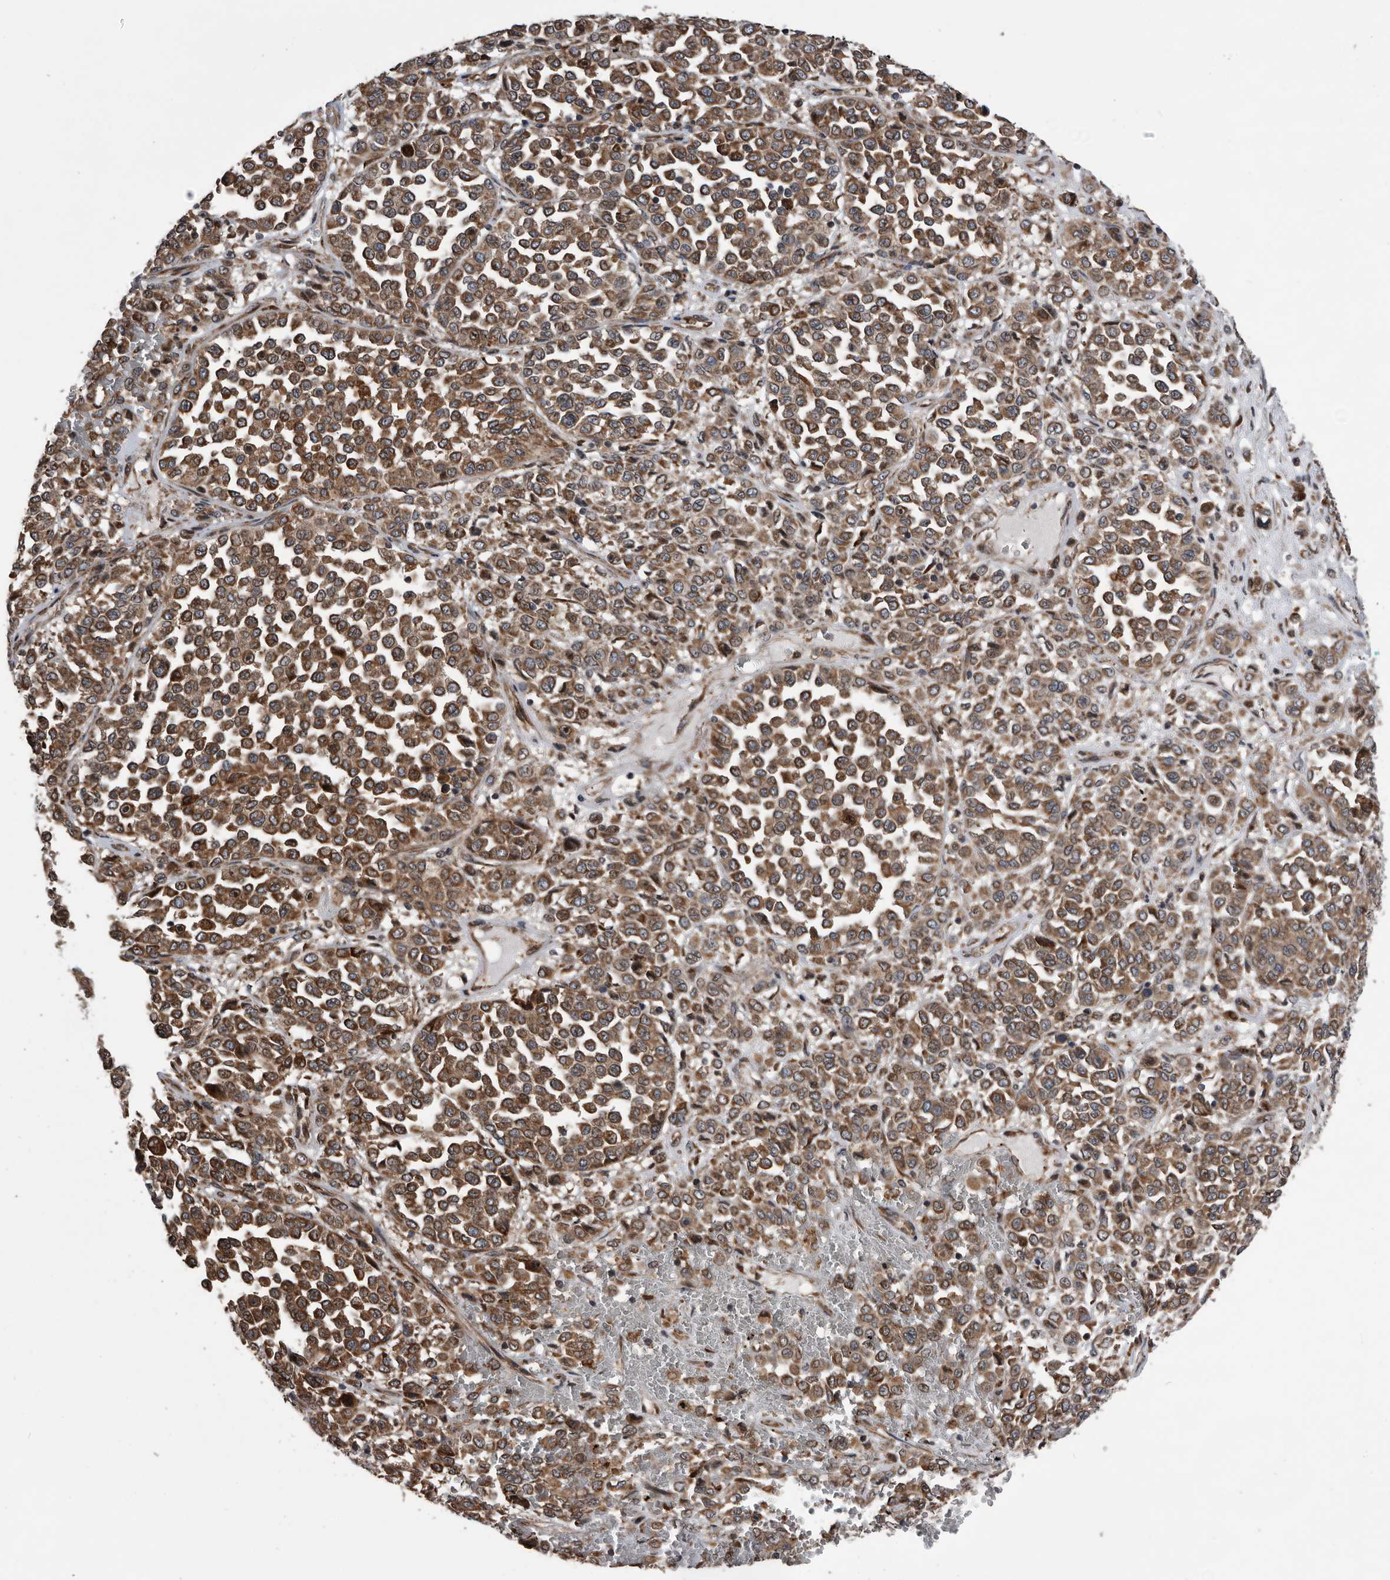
{"staining": {"intensity": "moderate", "quantity": ">75%", "location": "cytoplasmic/membranous"}, "tissue": "melanoma", "cell_type": "Tumor cells", "image_type": "cancer", "snomed": [{"axis": "morphology", "description": "Malignant melanoma, Metastatic site"}, {"axis": "topography", "description": "Pancreas"}], "caption": "Approximately >75% of tumor cells in human malignant melanoma (metastatic site) demonstrate moderate cytoplasmic/membranous protein positivity as visualized by brown immunohistochemical staining.", "gene": "SERINC2", "patient": {"sex": "female", "age": 30}}